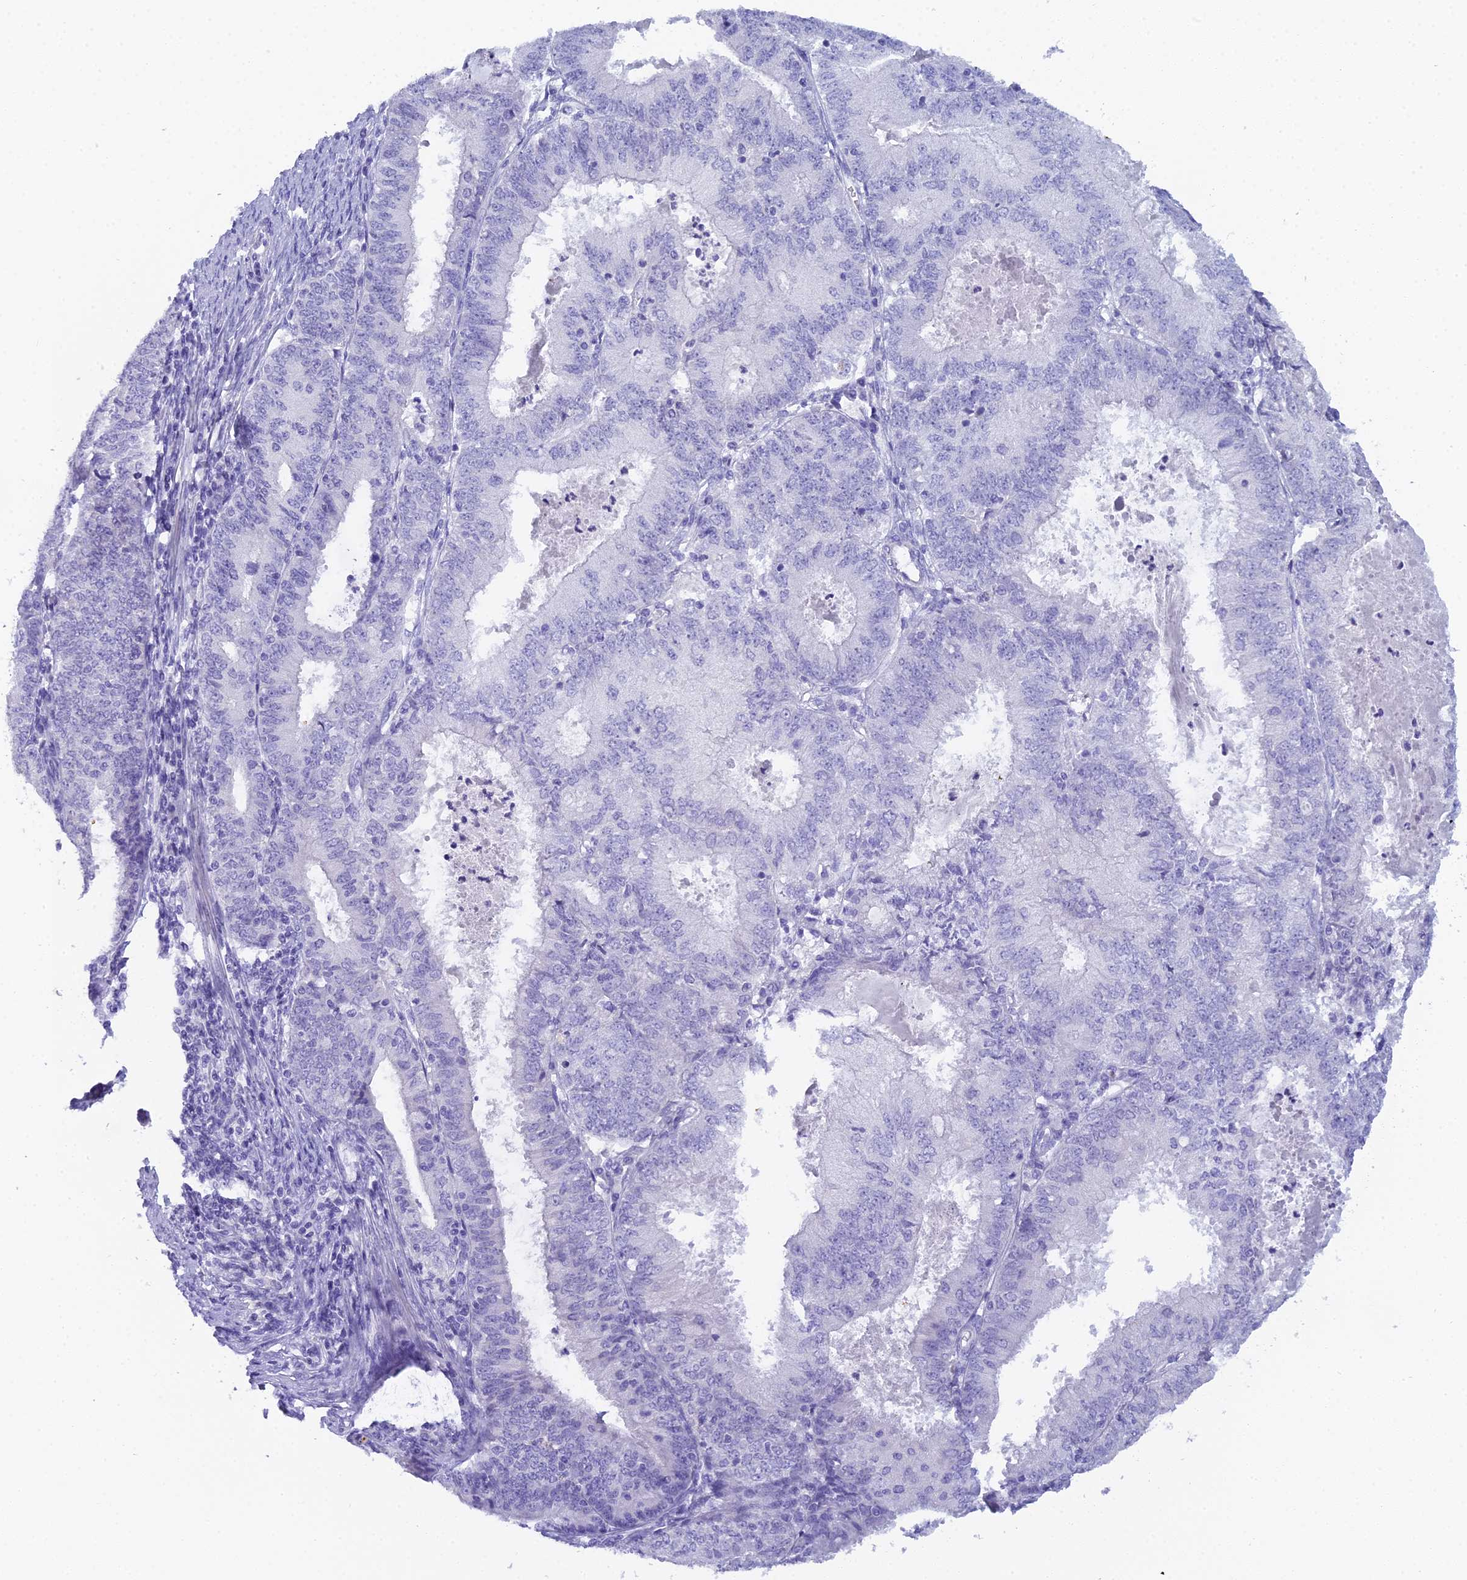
{"staining": {"intensity": "negative", "quantity": "none", "location": "none"}, "tissue": "endometrial cancer", "cell_type": "Tumor cells", "image_type": "cancer", "snomed": [{"axis": "morphology", "description": "Adenocarcinoma, NOS"}, {"axis": "topography", "description": "Endometrium"}], "caption": "The histopathology image displays no significant expression in tumor cells of endometrial adenocarcinoma.", "gene": "UNC80", "patient": {"sex": "female", "age": 57}}